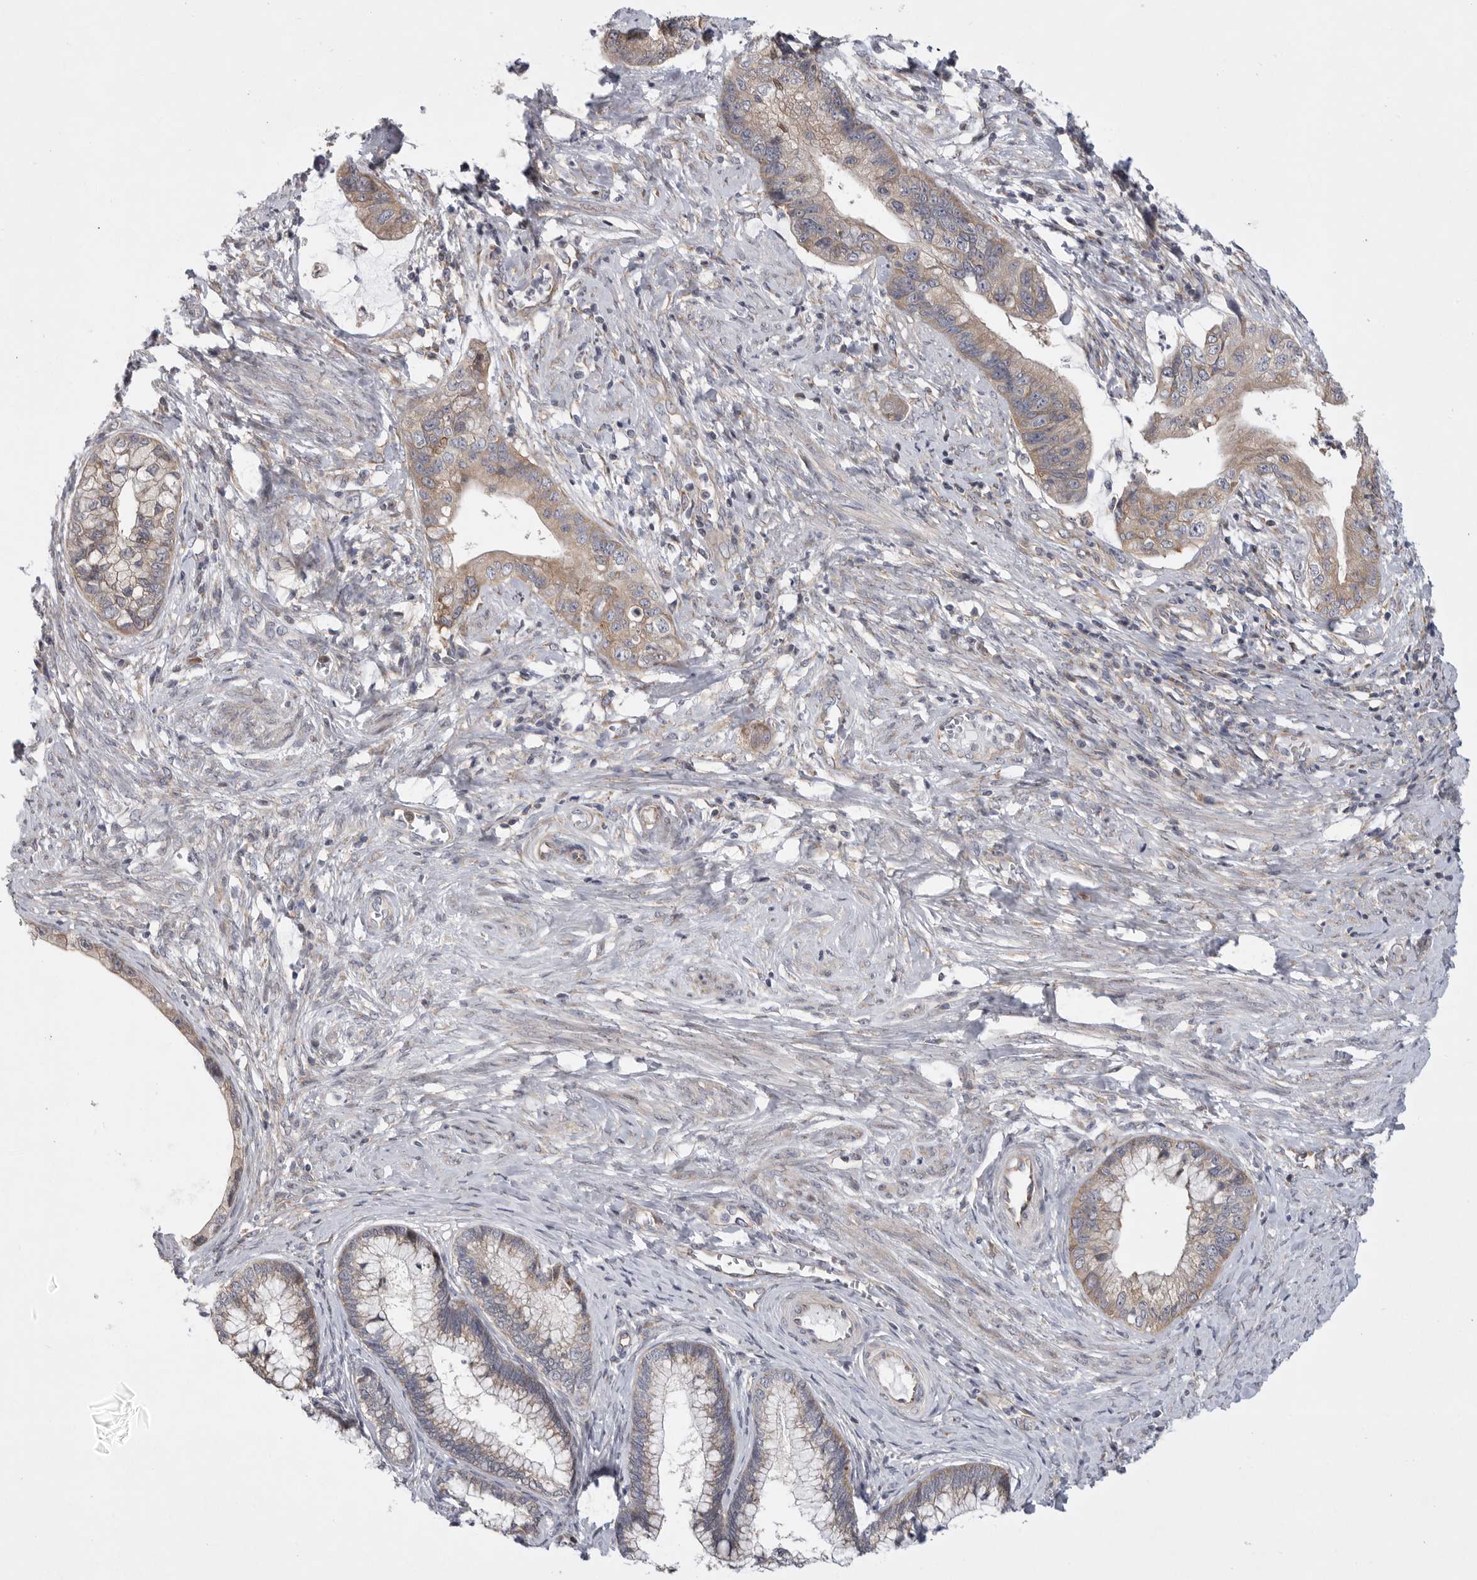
{"staining": {"intensity": "moderate", "quantity": ">75%", "location": "cytoplasmic/membranous"}, "tissue": "cervical cancer", "cell_type": "Tumor cells", "image_type": "cancer", "snomed": [{"axis": "morphology", "description": "Adenocarcinoma, NOS"}, {"axis": "topography", "description": "Cervix"}], "caption": "Brown immunohistochemical staining in human cervical cancer reveals moderate cytoplasmic/membranous expression in about >75% of tumor cells.", "gene": "FBXO43", "patient": {"sex": "female", "age": 44}}